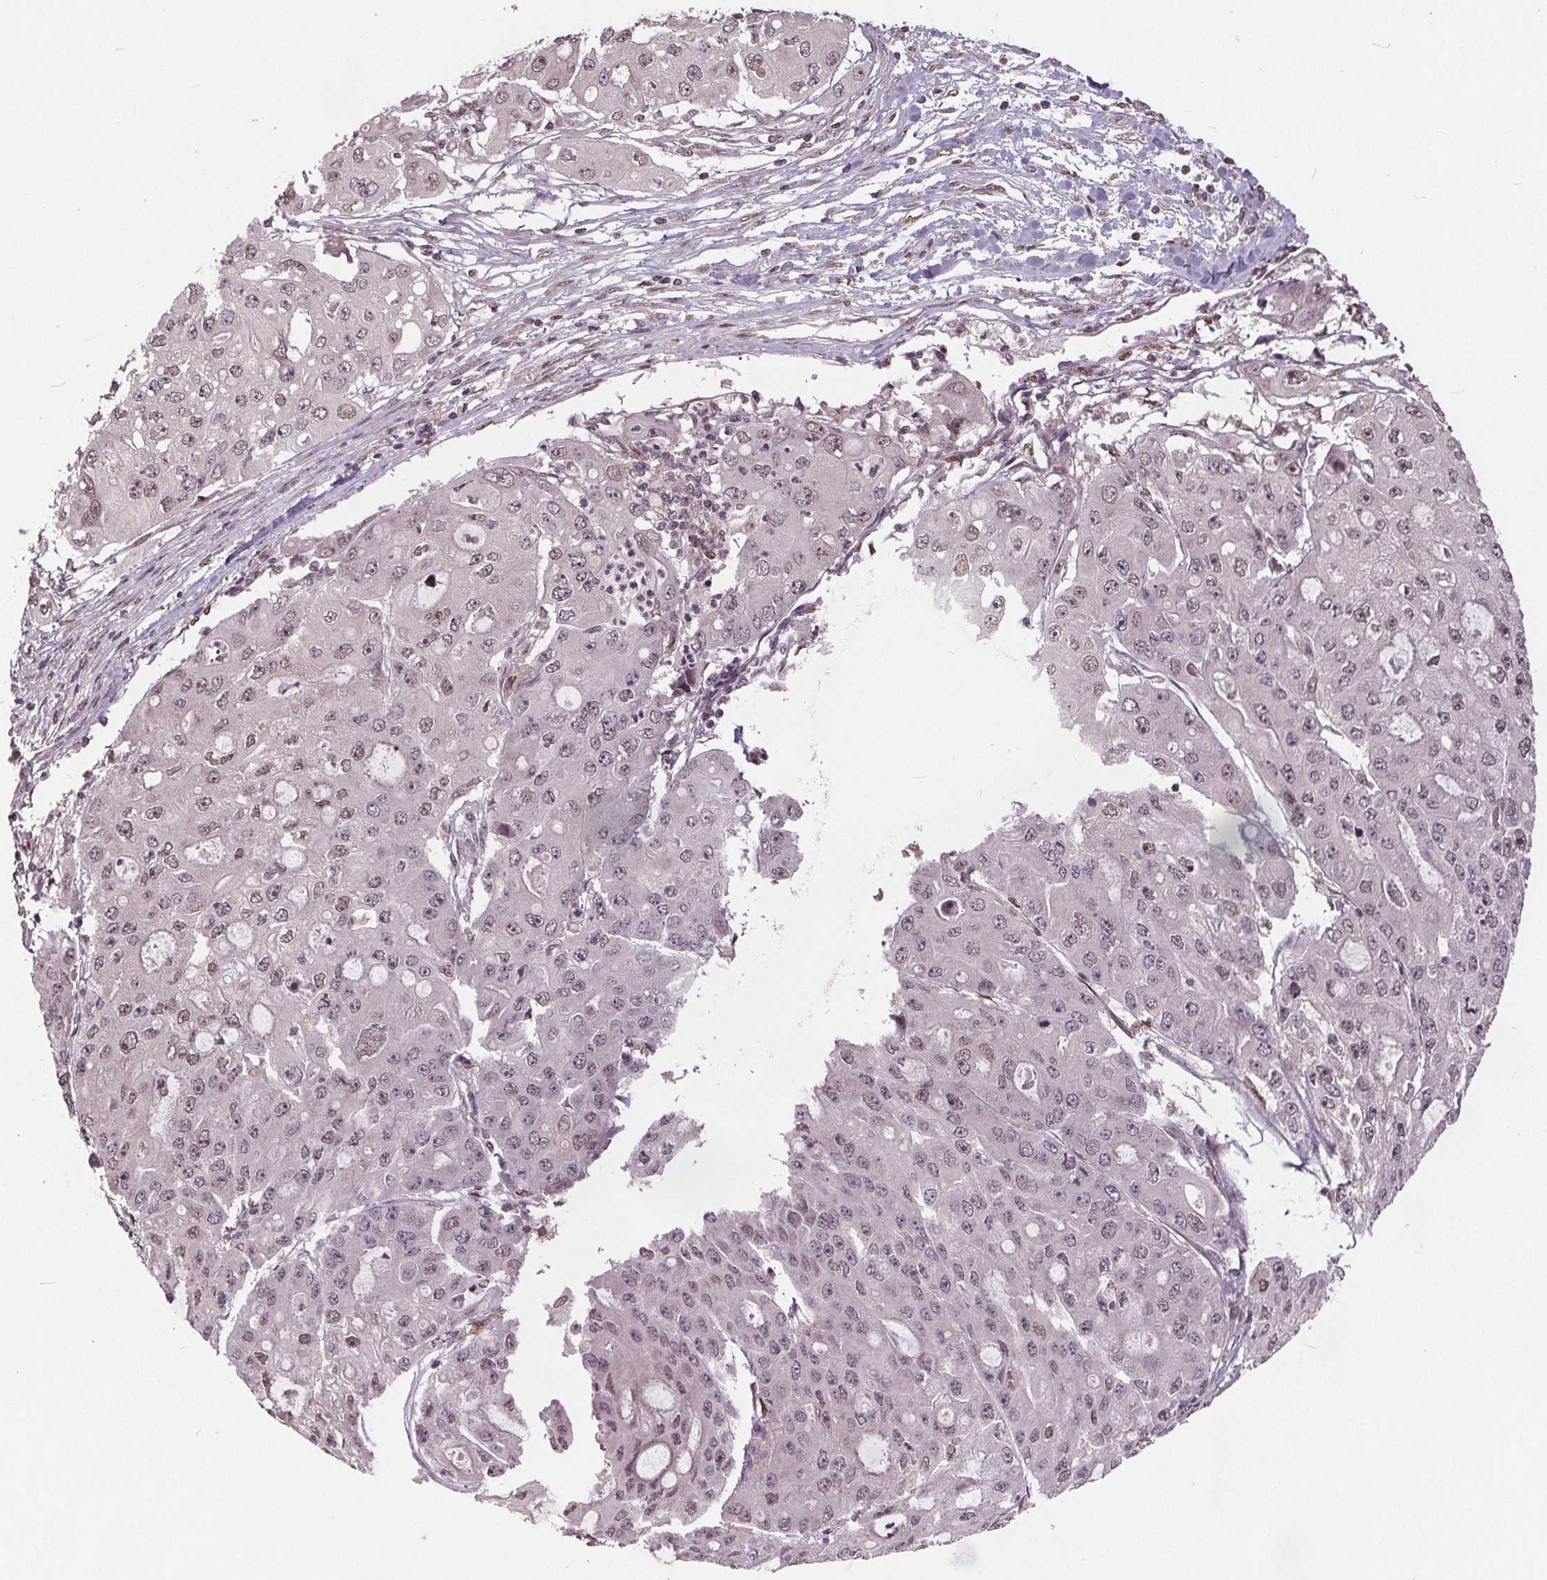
{"staining": {"intensity": "weak", "quantity": "25%-75%", "location": "nuclear"}, "tissue": "ovarian cancer", "cell_type": "Tumor cells", "image_type": "cancer", "snomed": [{"axis": "morphology", "description": "Cystadenocarcinoma, serous, NOS"}, {"axis": "topography", "description": "Ovary"}], "caption": "Brown immunohistochemical staining in human ovarian serous cystadenocarcinoma shows weak nuclear staining in approximately 25%-75% of tumor cells.", "gene": "HIF1AN", "patient": {"sex": "female", "age": 56}}